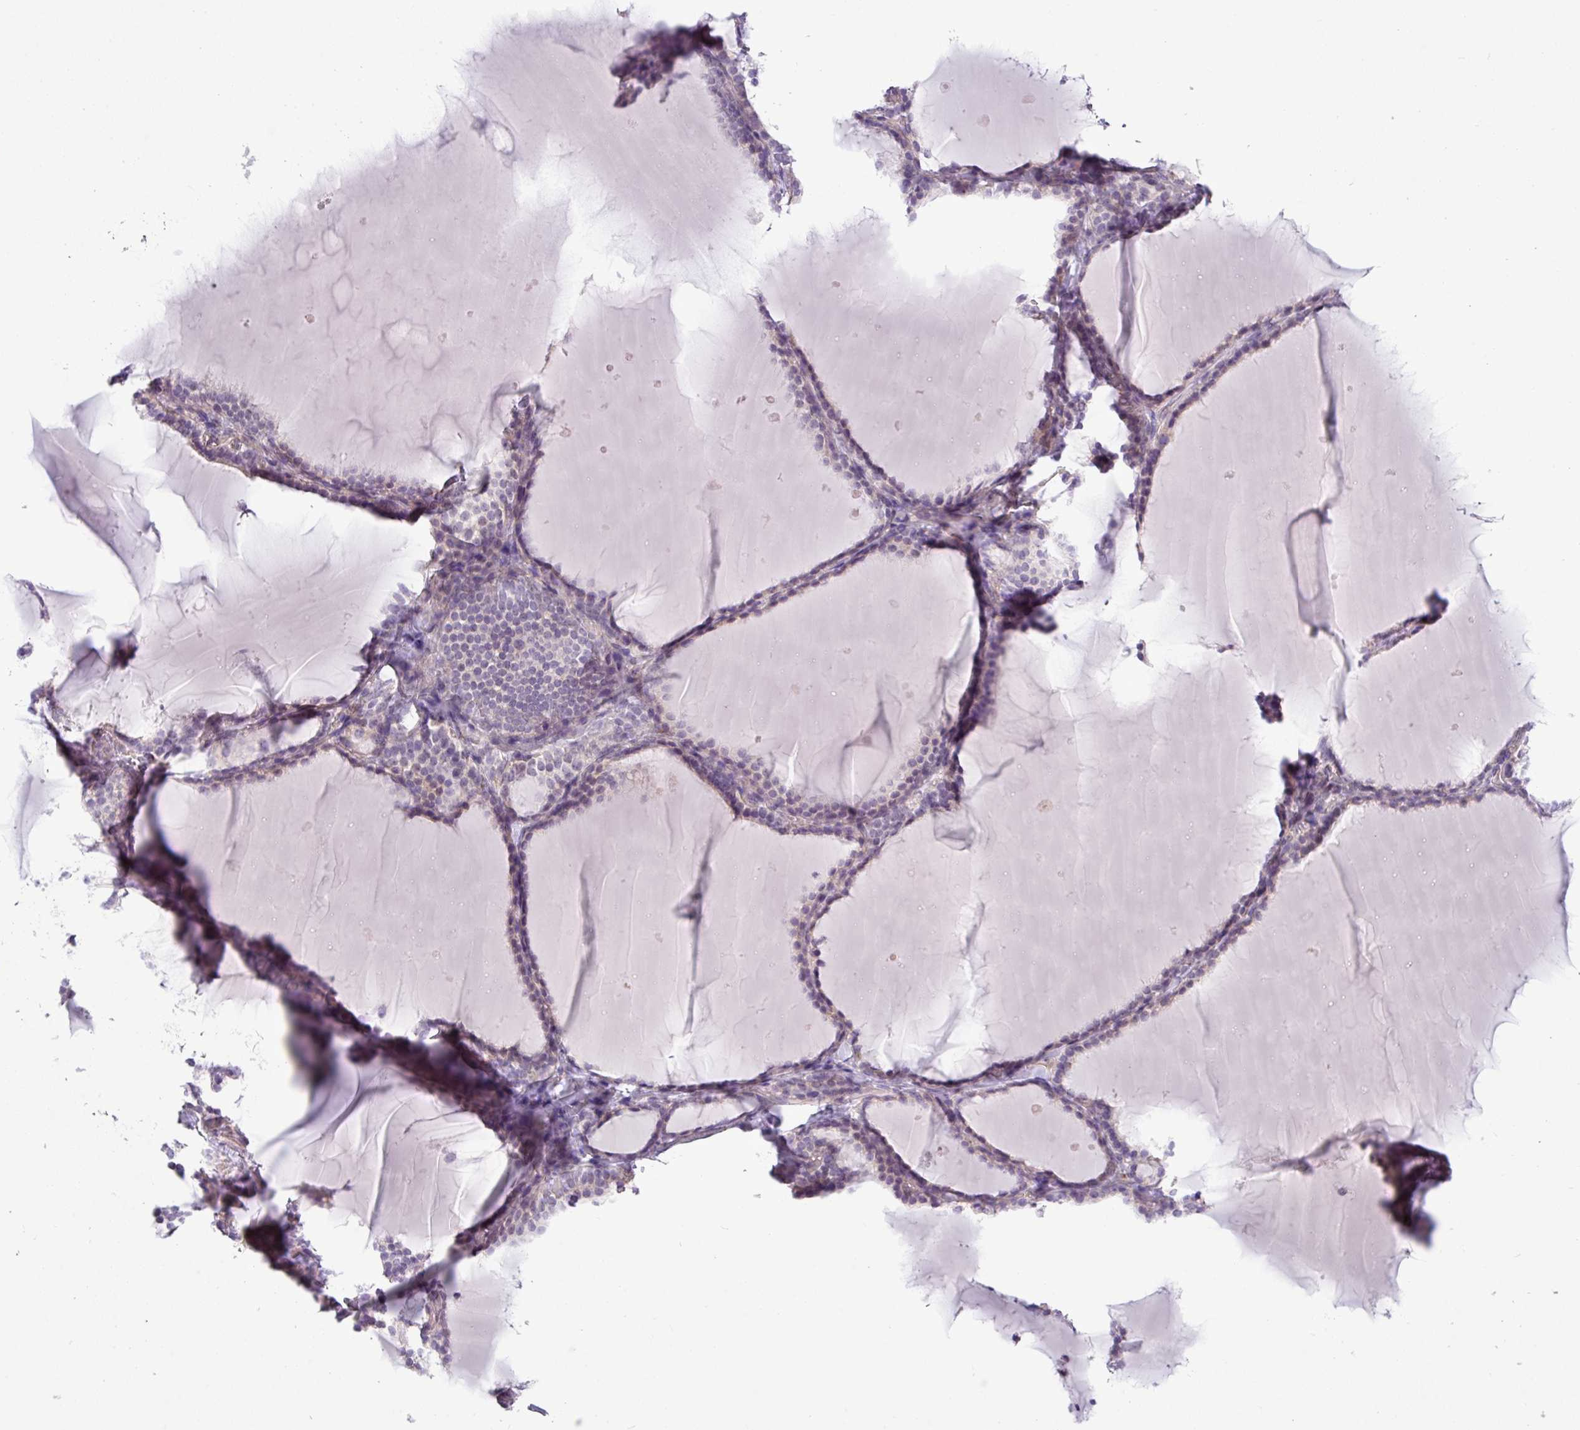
{"staining": {"intensity": "weak", "quantity": "<25%", "location": "cytoplasmic/membranous"}, "tissue": "thyroid gland", "cell_type": "Glandular cells", "image_type": "normal", "snomed": [{"axis": "morphology", "description": "Normal tissue, NOS"}, {"axis": "topography", "description": "Thyroid gland"}], "caption": "Immunohistochemistry of unremarkable human thyroid gland exhibits no positivity in glandular cells. The staining was performed using DAB (3,3'-diaminobenzidine) to visualize the protein expression in brown, while the nuclei were stained in blue with hematoxylin (Magnification: 20x).", "gene": "MAK16", "patient": {"sex": "female", "age": 31}}